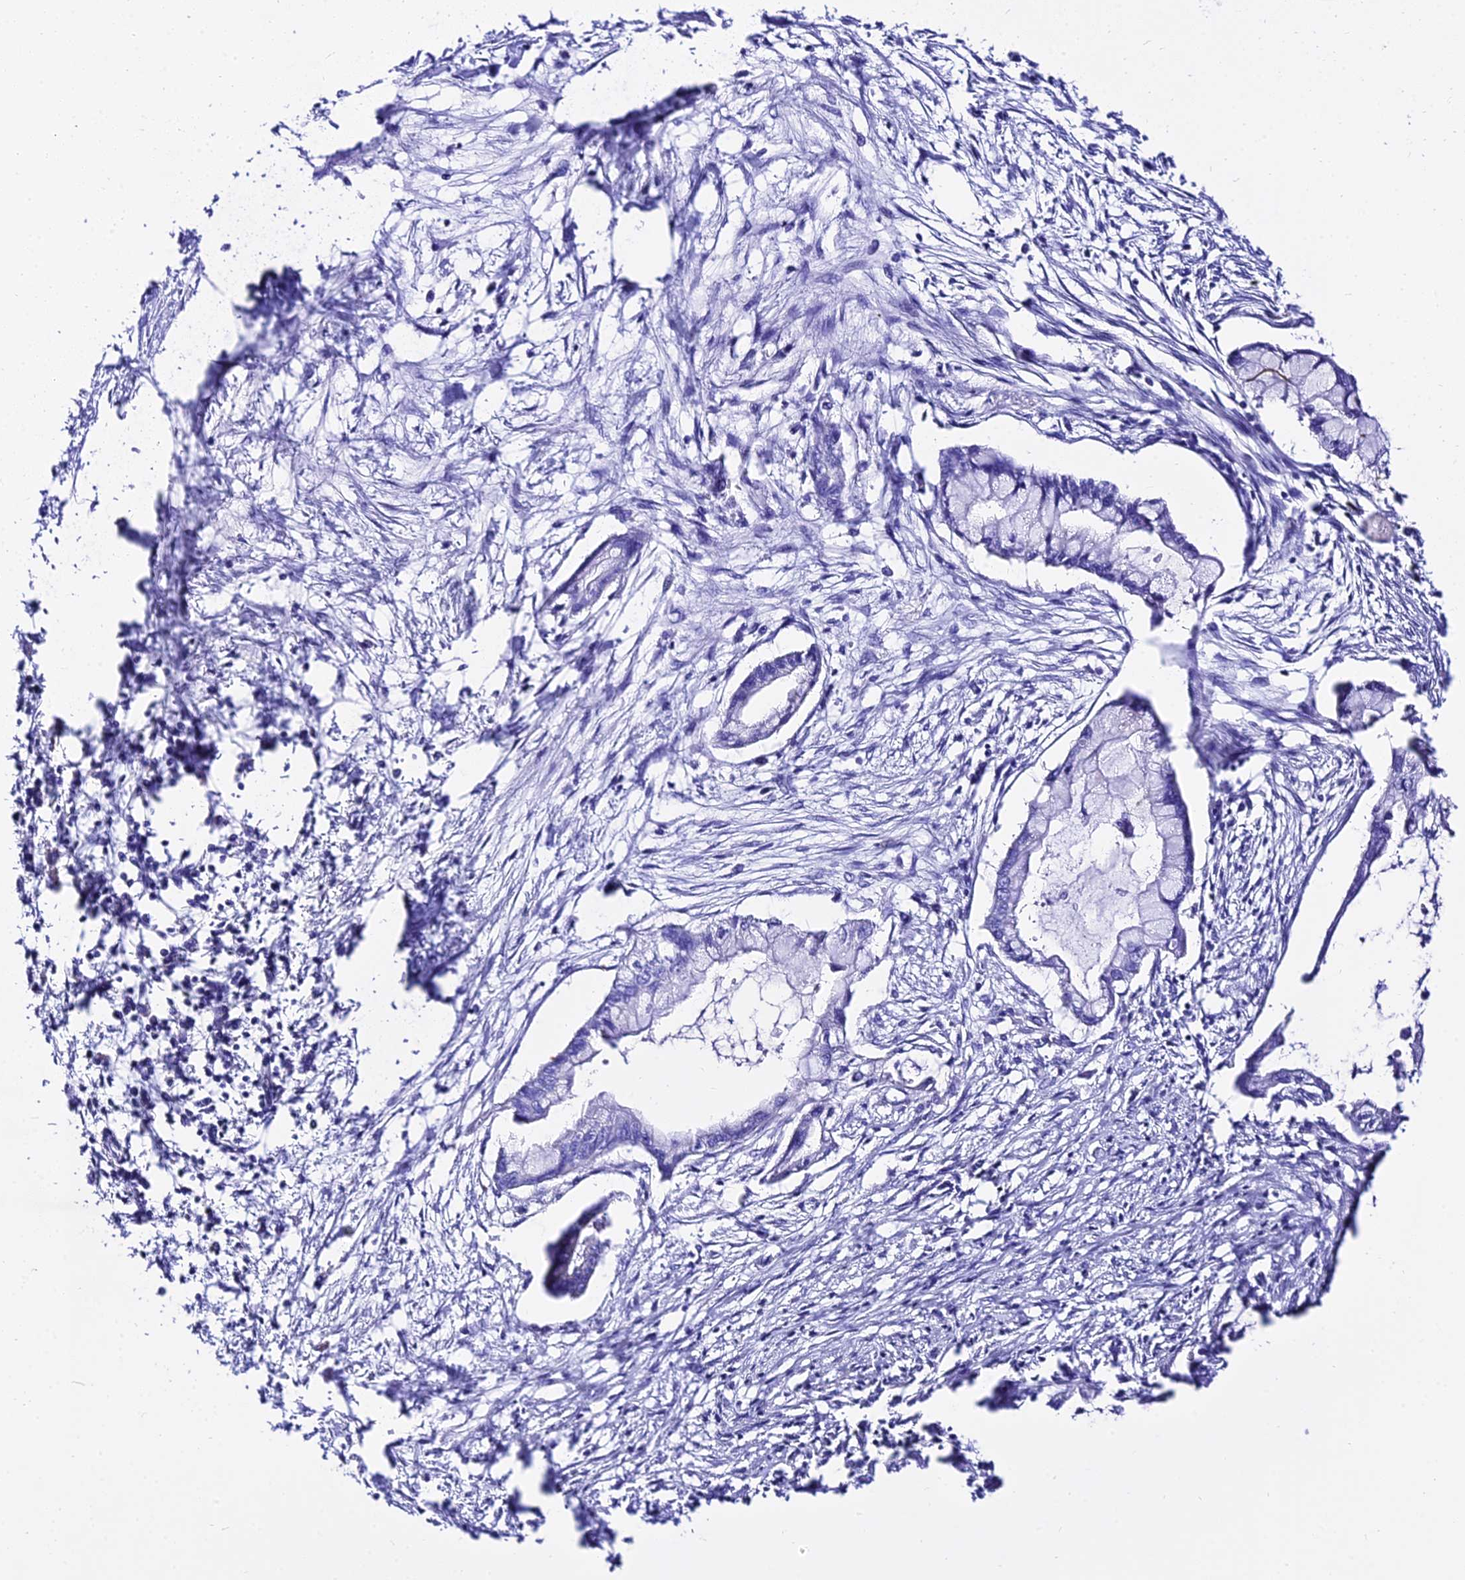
{"staining": {"intensity": "negative", "quantity": "none", "location": "none"}, "tissue": "pancreatic cancer", "cell_type": "Tumor cells", "image_type": "cancer", "snomed": [{"axis": "morphology", "description": "Adenocarcinoma, NOS"}, {"axis": "topography", "description": "Pancreas"}], "caption": "This is an immunohistochemistry (IHC) histopathology image of pancreatic cancer. There is no positivity in tumor cells.", "gene": "DEFB106A", "patient": {"sex": "male", "age": 48}}